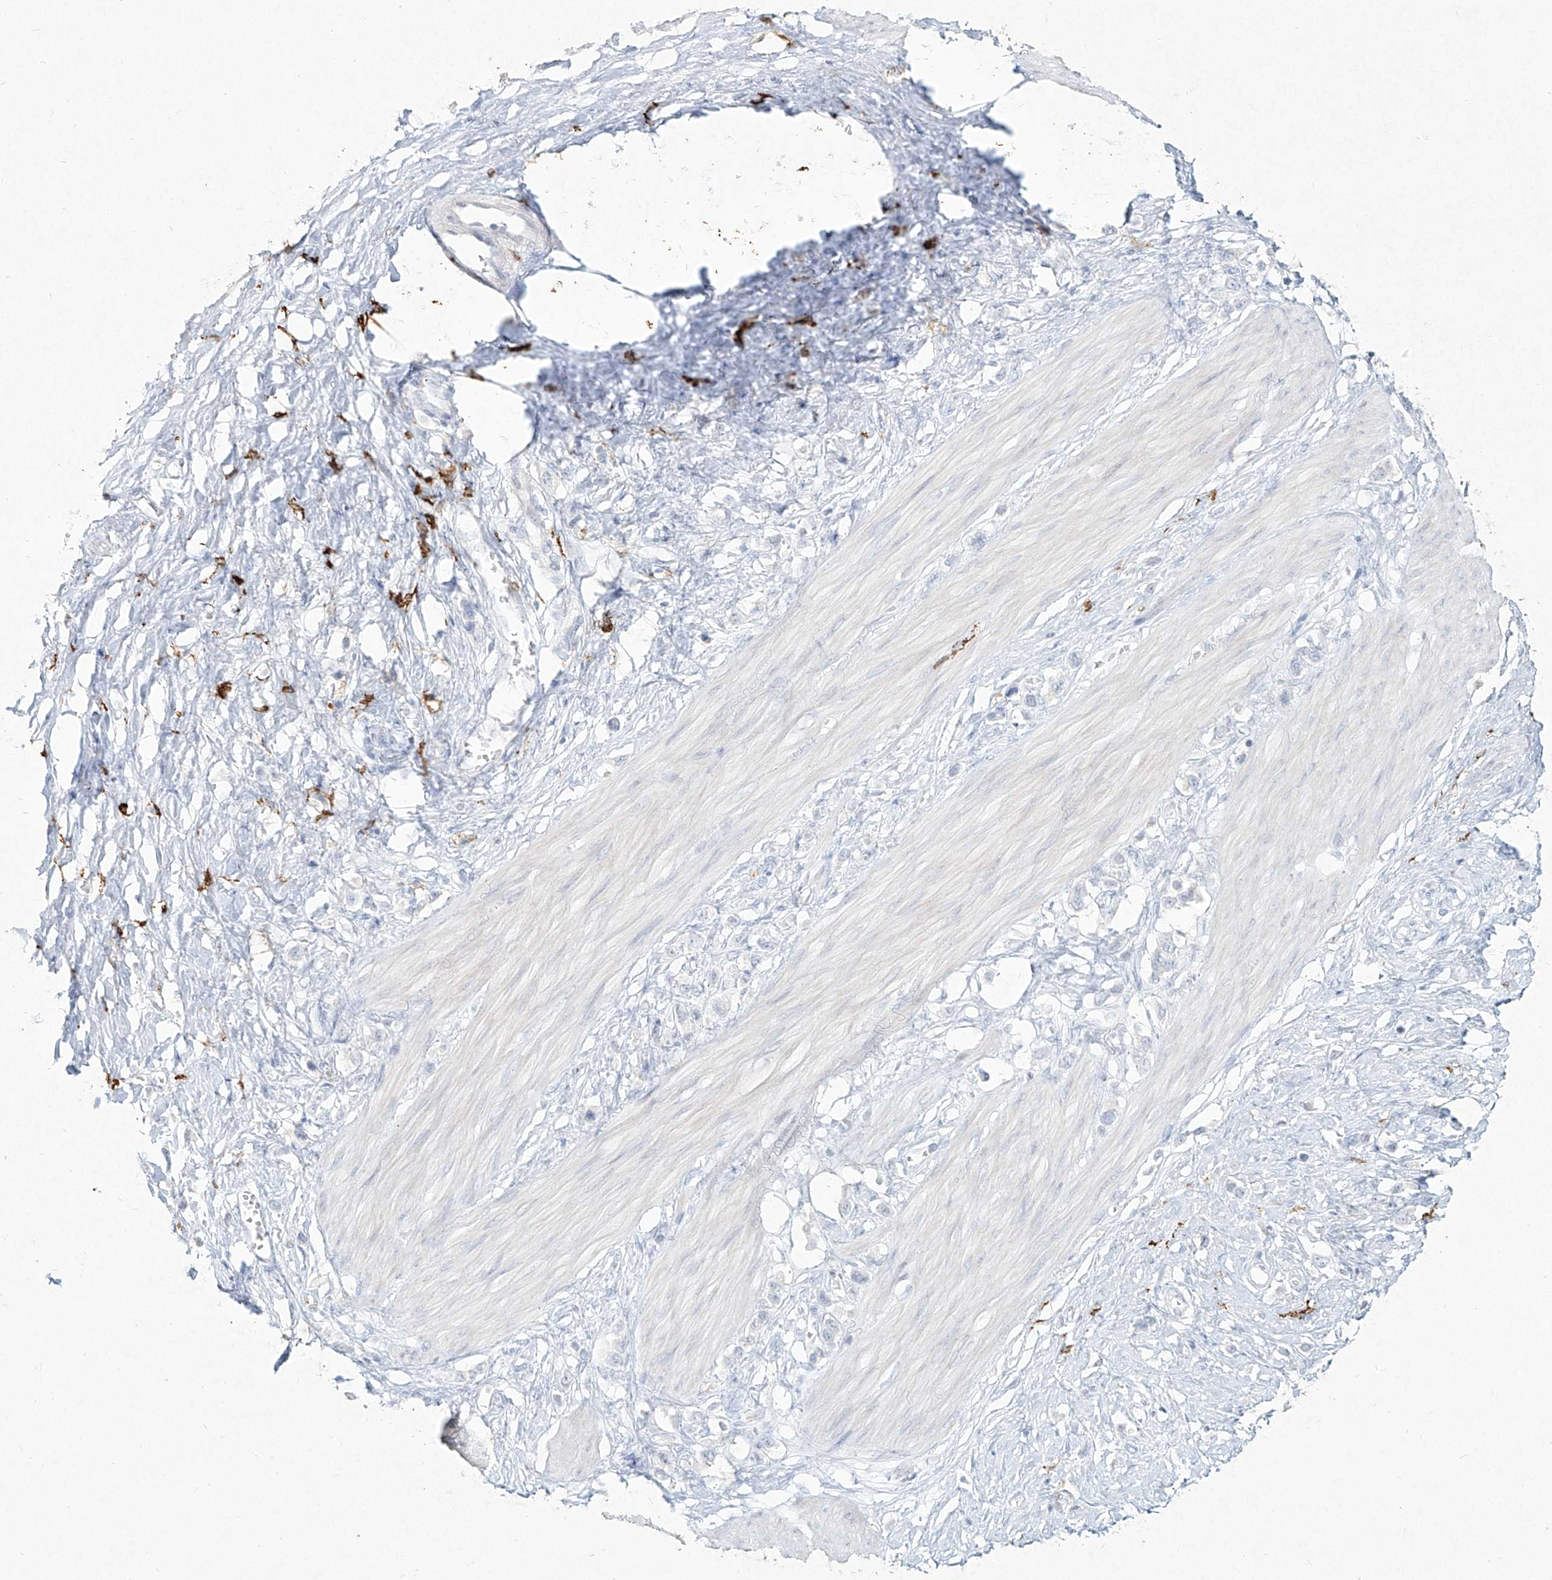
{"staining": {"intensity": "negative", "quantity": "none", "location": "none"}, "tissue": "stomach cancer", "cell_type": "Tumor cells", "image_type": "cancer", "snomed": [{"axis": "morphology", "description": "Adenocarcinoma, NOS"}, {"axis": "topography", "description": "Stomach"}], "caption": "This is an IHC image of stomach cancer. There is no positivity in tumor cells.", "gene": "CD209", "patient": {"sex": "female", "age": 65}}